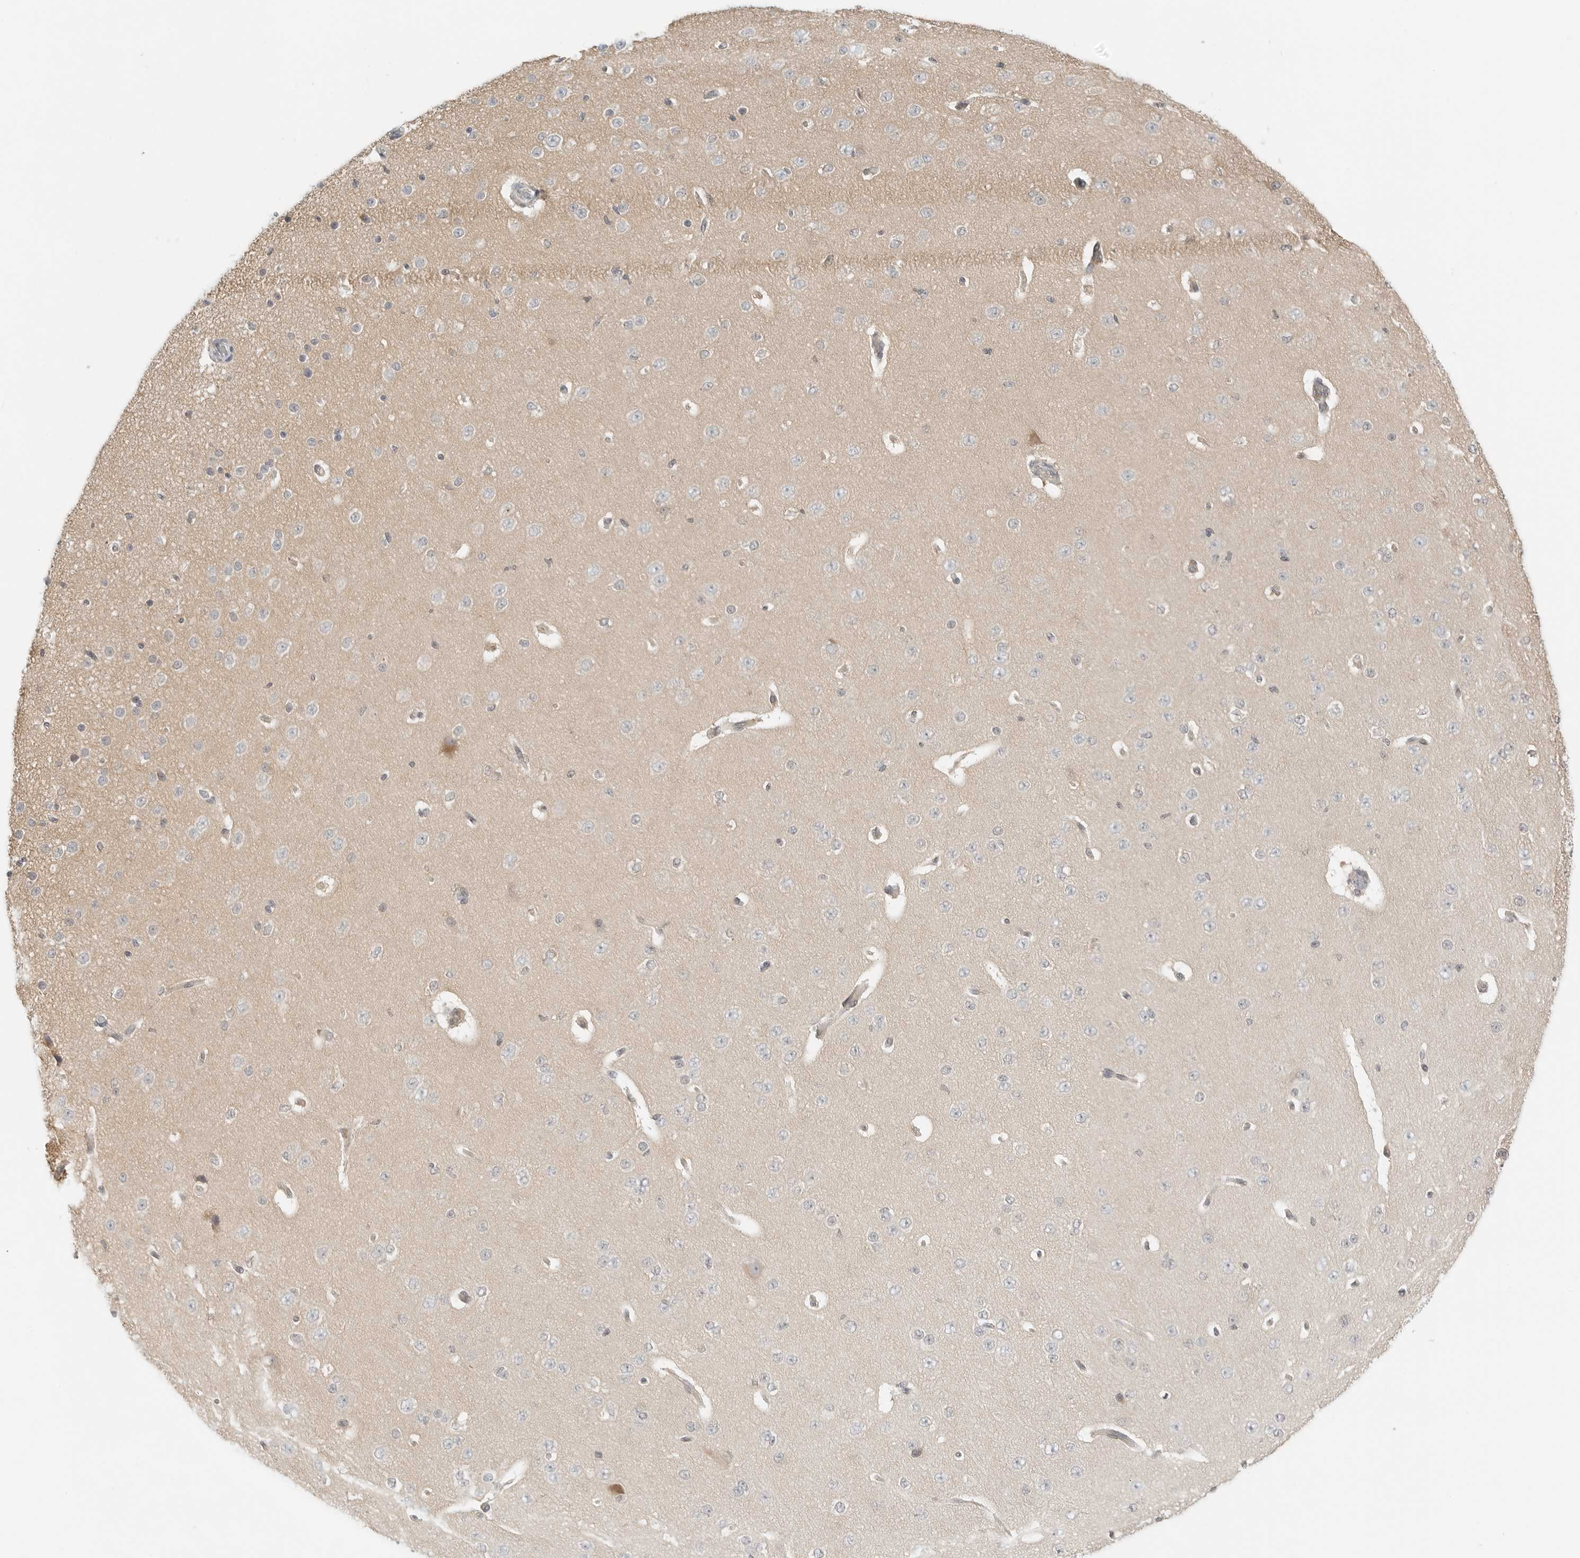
{"staining": {"intensity": "weak", "quantity": ">75%", "location": "cytoplasmic/membranous"}, "tissue": "cerebral cortex", "cell_type": "Endothelial cells", "image_type": "normal", "snomed": [{"axis": "morphology", "description": "Normal tissue, NOS"}, {"axis": "morphology", "description": "Developmental malformation"}, {"axis": "topography", "description": "Cerebral cortex"}], "caption": "An image of cerebral cortex stained for a protein exhibits weak cytoplasmic/membranous brown staining in endothelial cells.", "gene": "IQCC", "patient": {"sex": "female", "age": 30}}